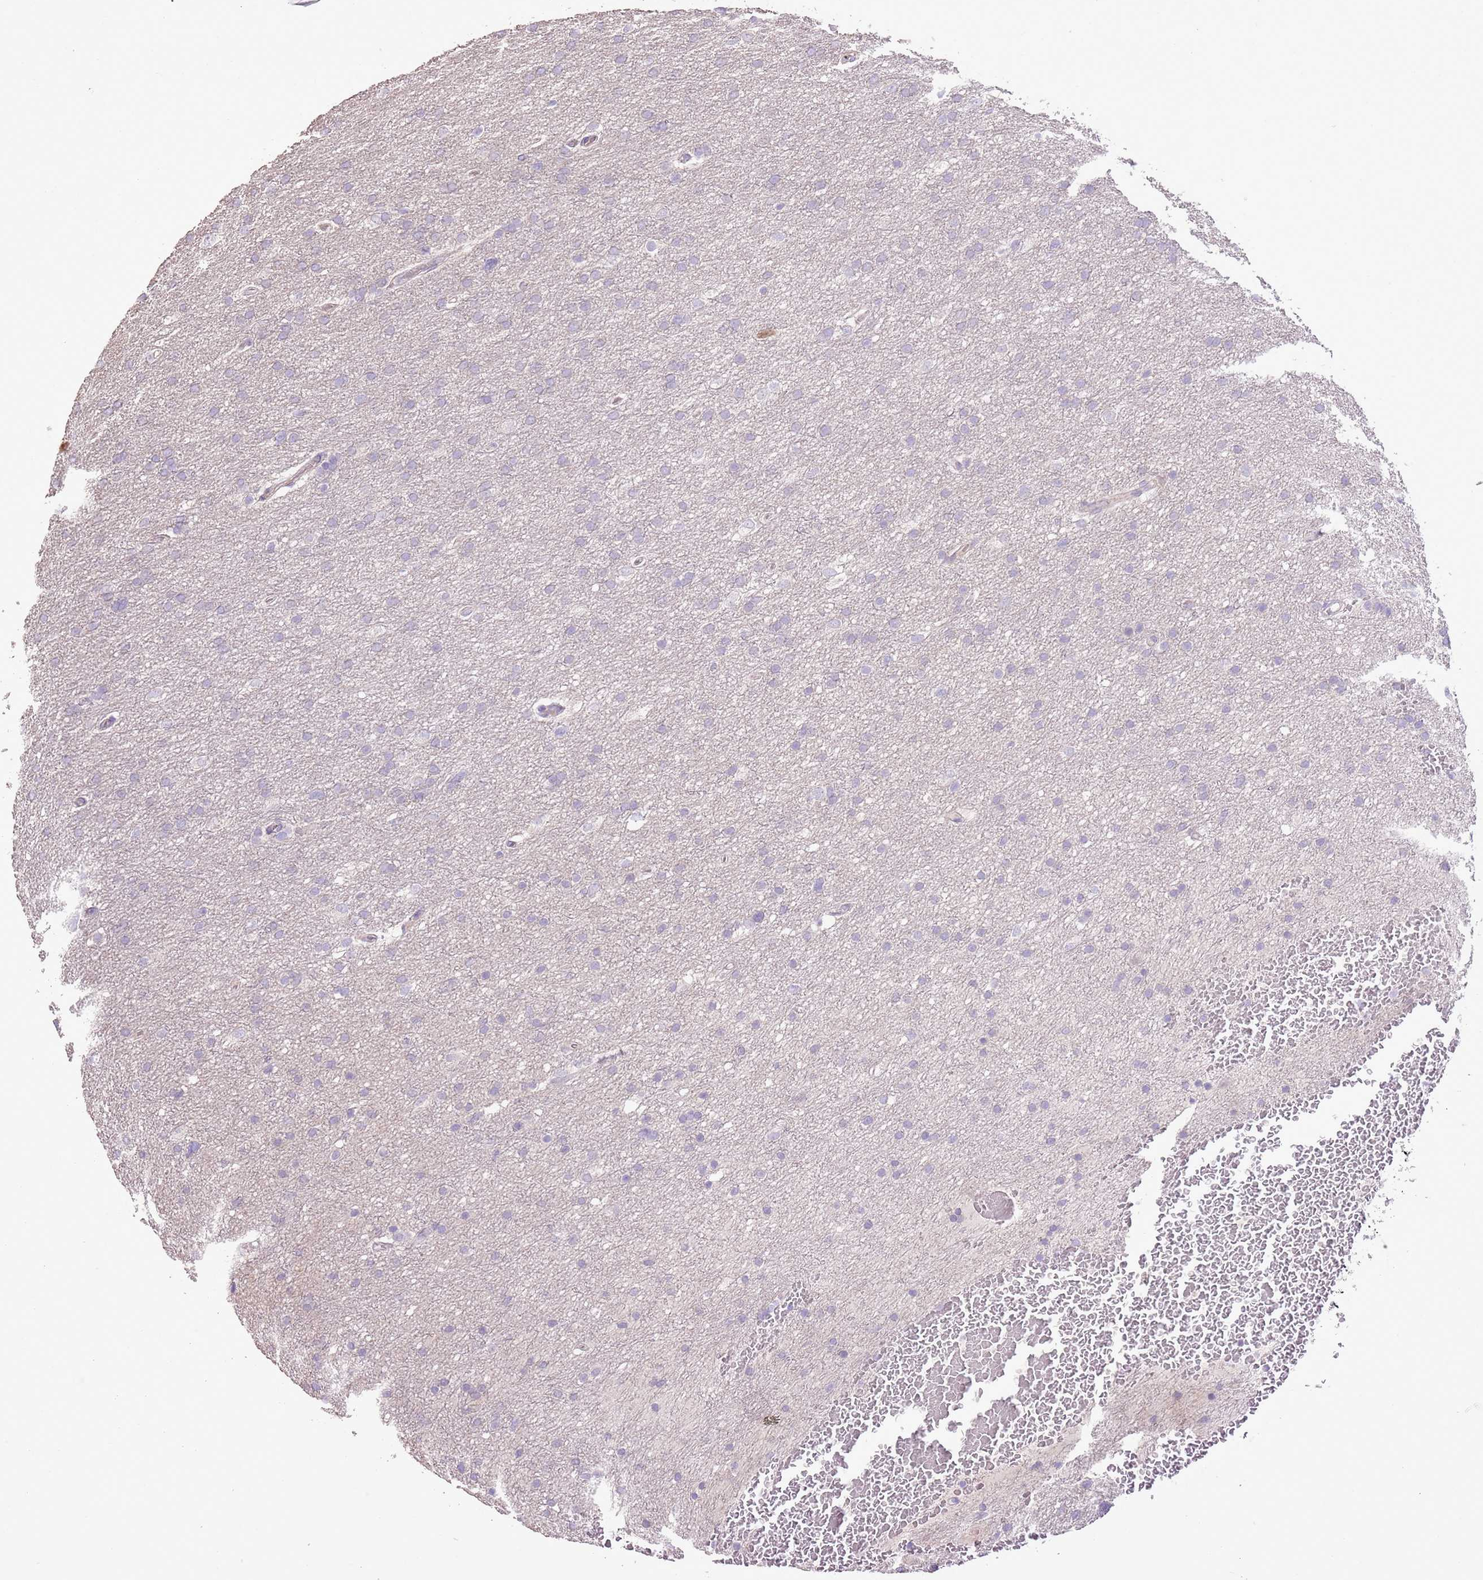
{"staining": {"intensity": "negative", "quantity": "none", "location": "none"}, "tissue": "glioma", "cell_type": "Tumor cells", "image_type": "cancer", "snomed": [{"axis": "morphology", "description": "Glioma, malignant, High grade"}, {"axis": "topography", "description": "Cerebral cortex"}], "caption": "Micrograph shows no significant protein expression in tumor cells of malignant glioma (high-grade).", "gene": "GMNN", "patient": {"sex": "female", "age": 36}}